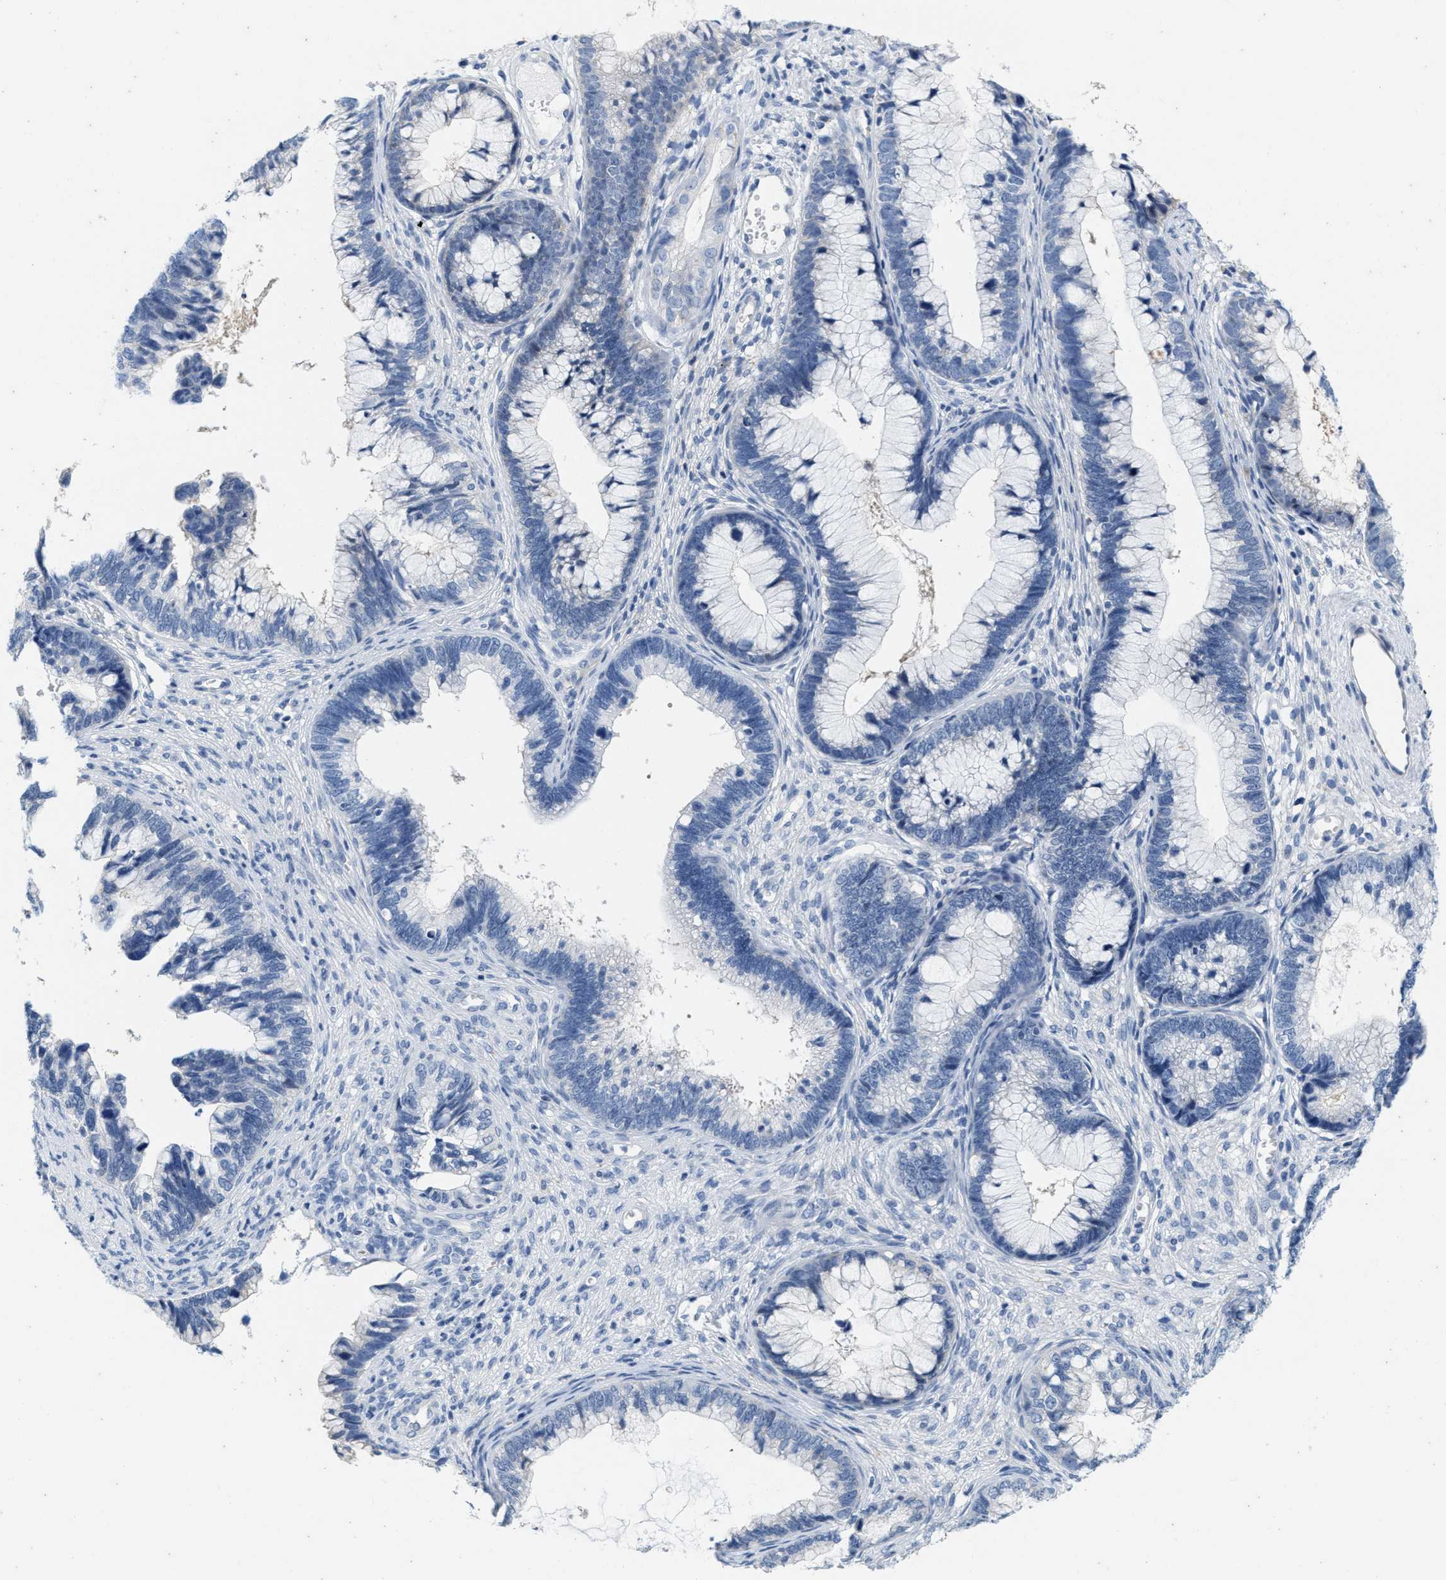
{"staining": {"intensity": "negative", "quantity": "none", "location": "none"}, "tissue": "cervical cancer", "cell_type": "Tumor cells", "image_type": "cancer", "snomed": [{"axis": "morphology", "description": "Adenocarcinoma, NOS"}, {"axis": "topography", "description": "Cervix"}], "caption": "Cervical cancer was stained to show a protein in brown. There is no significant positivity in tumor cells.", "gene": "ABCB11", "patient": {"sex": "female", "age": 44}}